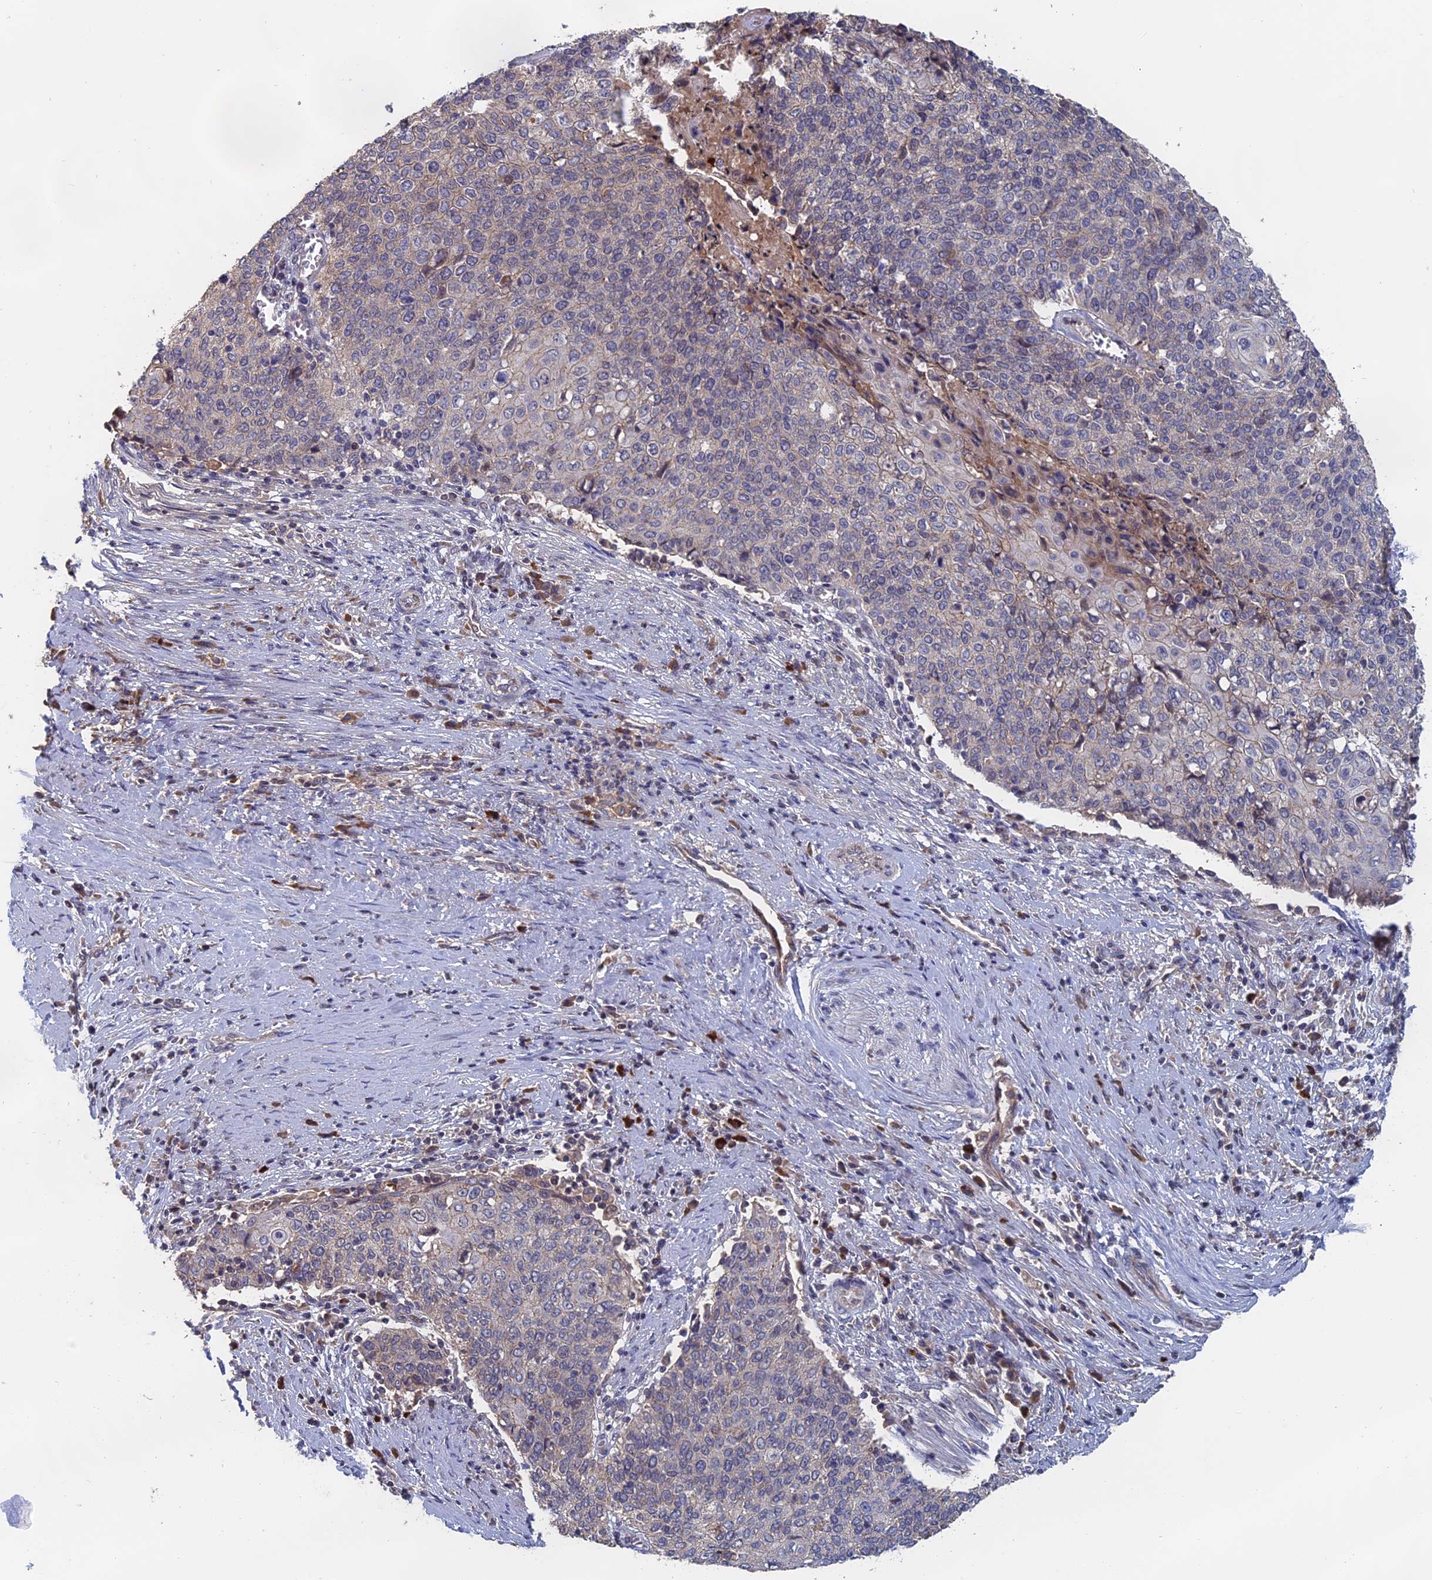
{"staining": {"intensity": "negative", "quantity": "none", "location": "none"}, "tissue": "cervical cancer", "cell_type": "Tumor cells", "image_type": "cancer", "snomed": [{"axis": "morphology", "description": "Squamous cell carcinoma, NOS"}, {"axis": "topography", "description": "Cervix"}], "caption": "This micrograph is of cervical cancer (squamous cell carcinoma) stained with IHC to label a protein in brown with the nuclei are counter-stained blue. There is no staining in tumor cells.", "gene": "SLC33A1", "patient": {"sex": "female", "age": 39}}